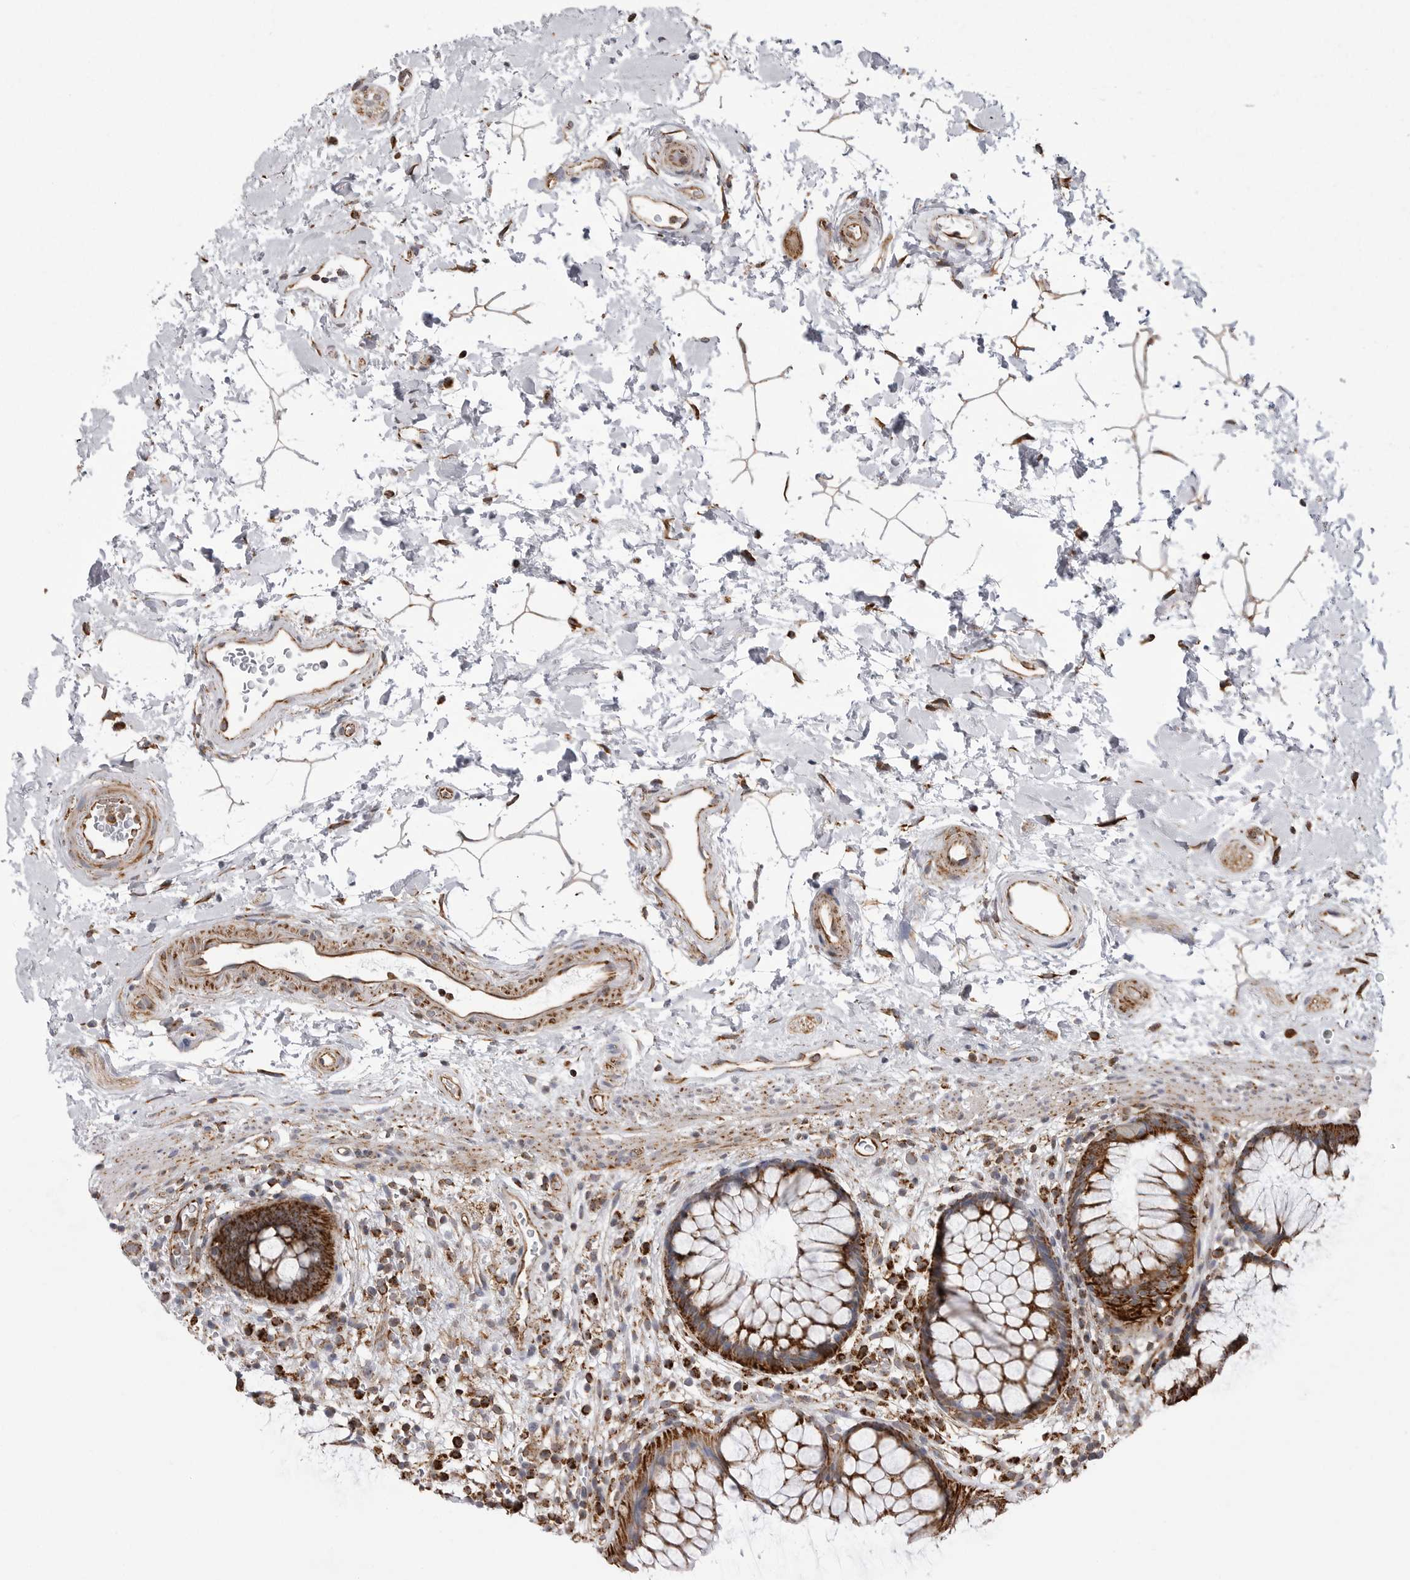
{"staining": {"intensity": "strong", "quantity": ">75%", "location": "cytoplasmic/membranous"}, "tissue": "rectum", "cell_type": "Glandular cells", "image_type": "normal", "snomed": [{"axis": "morphology", "description": "Normal tissue, NOS"}, {"axis": "topography", "description": "Rectum"}], "caption": "Rectum stained with IHC exhibits strong cytoplasmic/membranous positivity in approximately >75% of glandular cells.", "gene": "FH", "patient": {"sex": "male", "age": 51}}